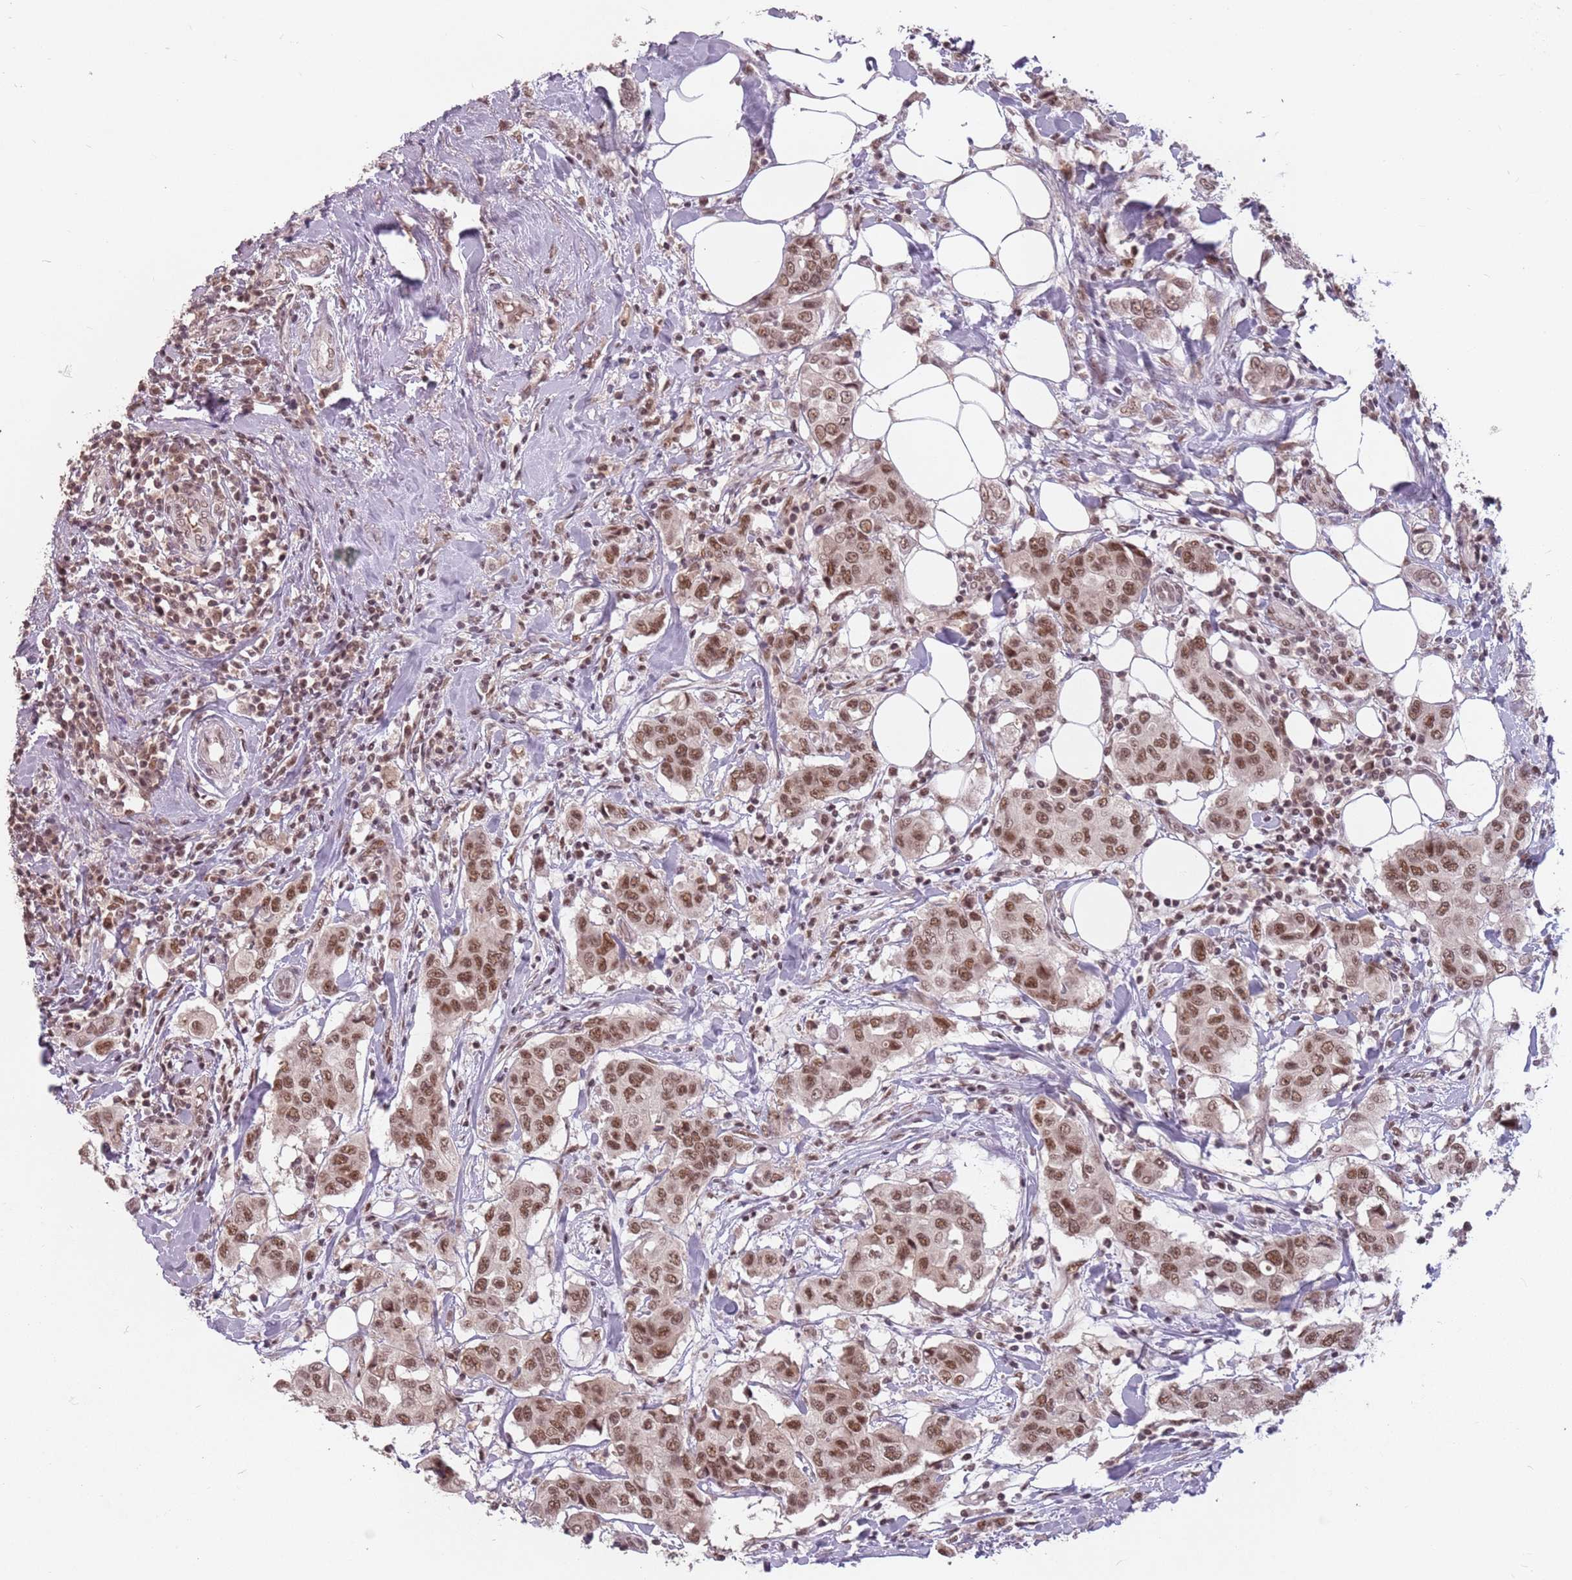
{"staining": {"intensity": "moderate", "quantity": ">75%", "location": "nuclear"}, "tissue": "breast cancer", "cell_type": "Tumor cells", "image_type": "cancer", "snomed": [{"axis": "morphology", "description": "Lobular carcinoma"}, {"axis": "topography", "description": "Breast"}], "caption": "High-power microscopy captured an IHC image of breast cancer, revealing moderate nuclear positivity in approximately >75% of tumor cells.", "gene": "NCBP1", "patient": {"sex": "female", "age": 51}}